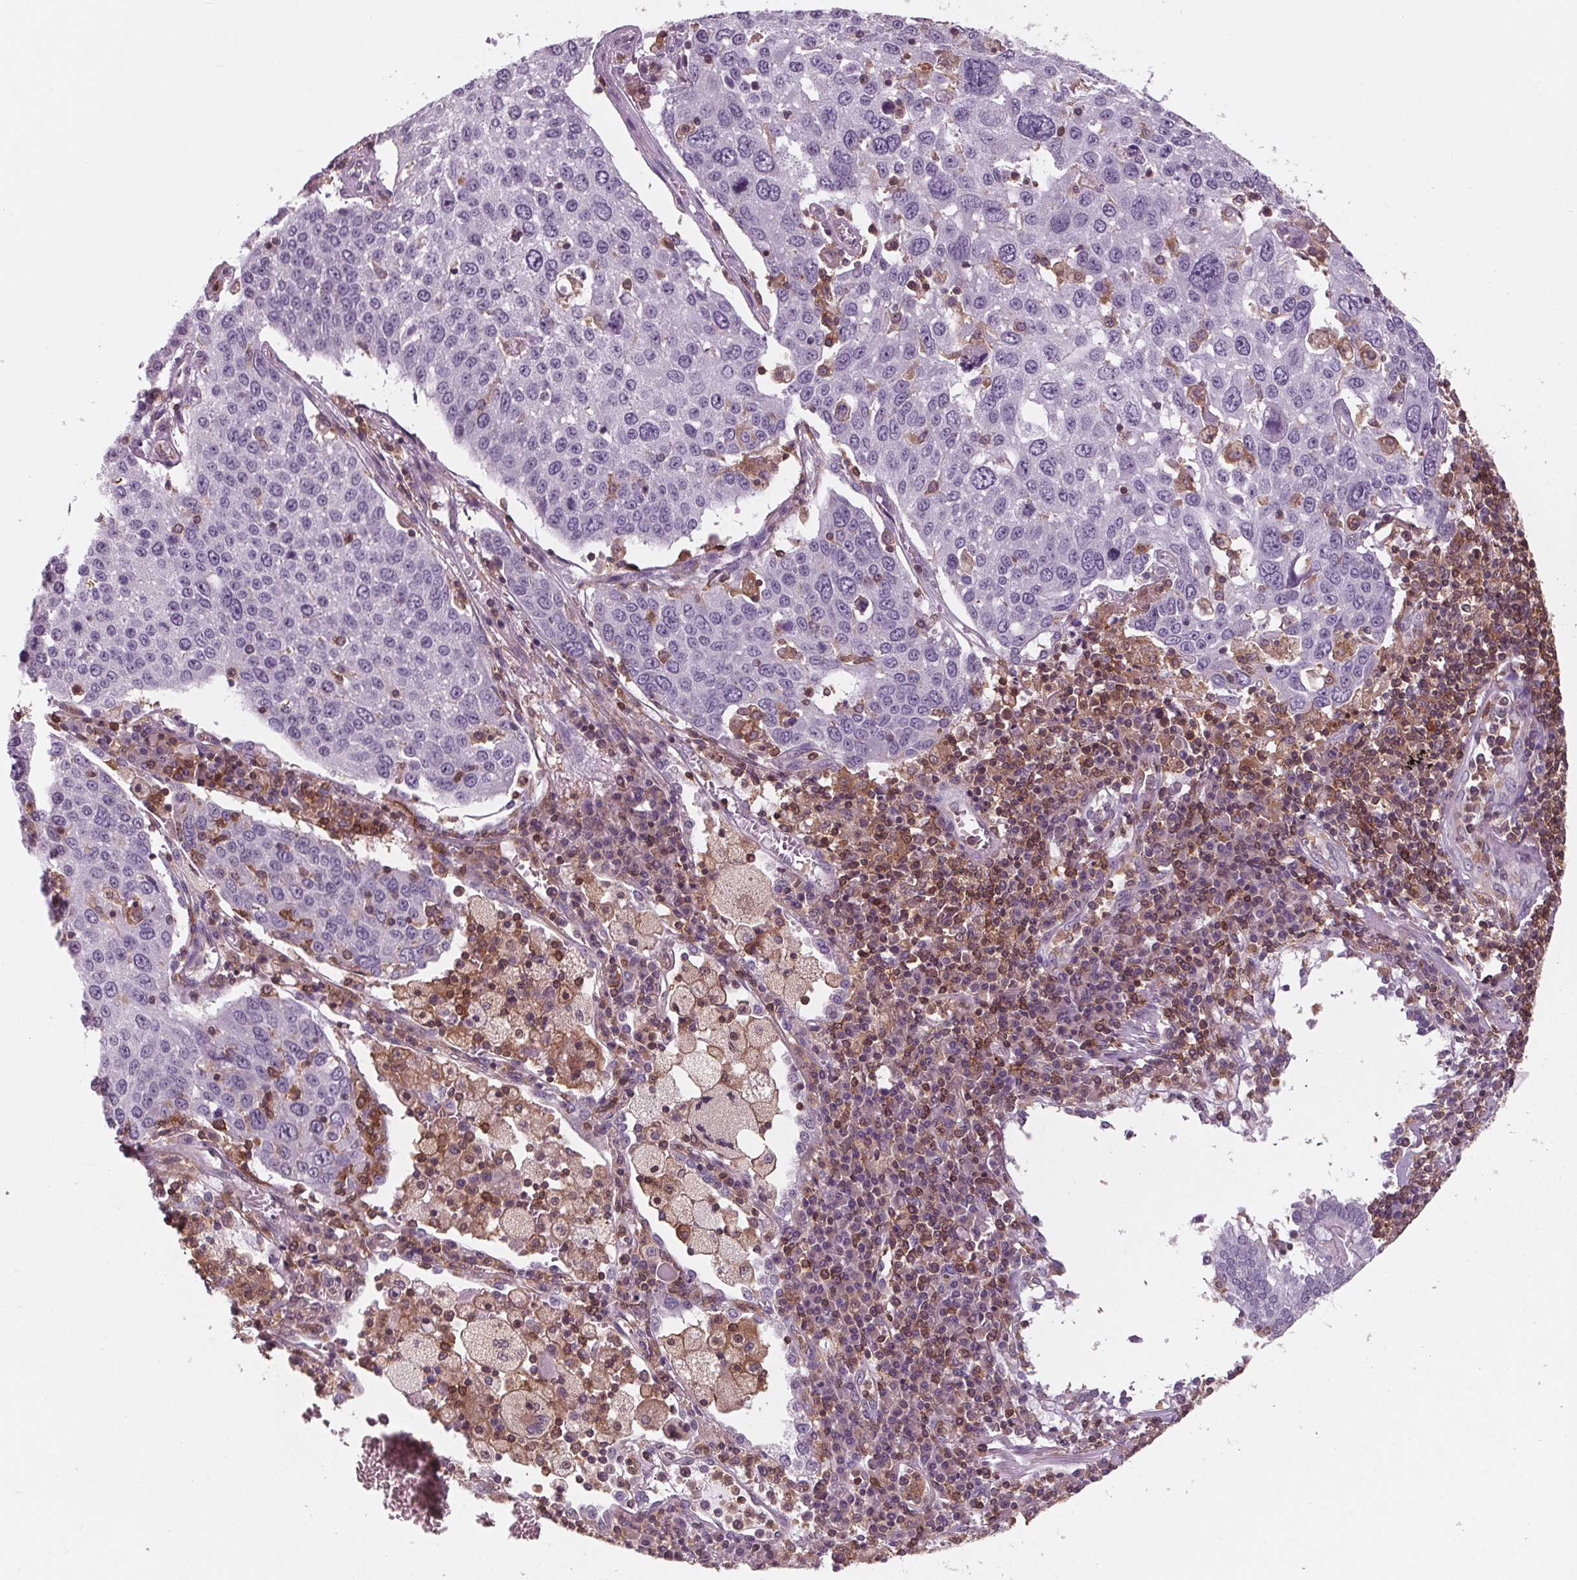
{"staining": {"intensity": "negative", "quantity": "none", "location": "none"}, "tissue": "lung cancer", "cell_type": "Tumor cells", "image_type": "cancer", "snomed": [{"axis": "morphology", "description": "Squamous cell carcinoma, NOS"}, {"axis": "topography", "description": "Lung"}], "caption": "A micrograph of human lung squamous cell carcinoma is negative for staining in tumor cells.", "gene": "ARHGAP25", "patient": {"sex": "male", "age": 65}}